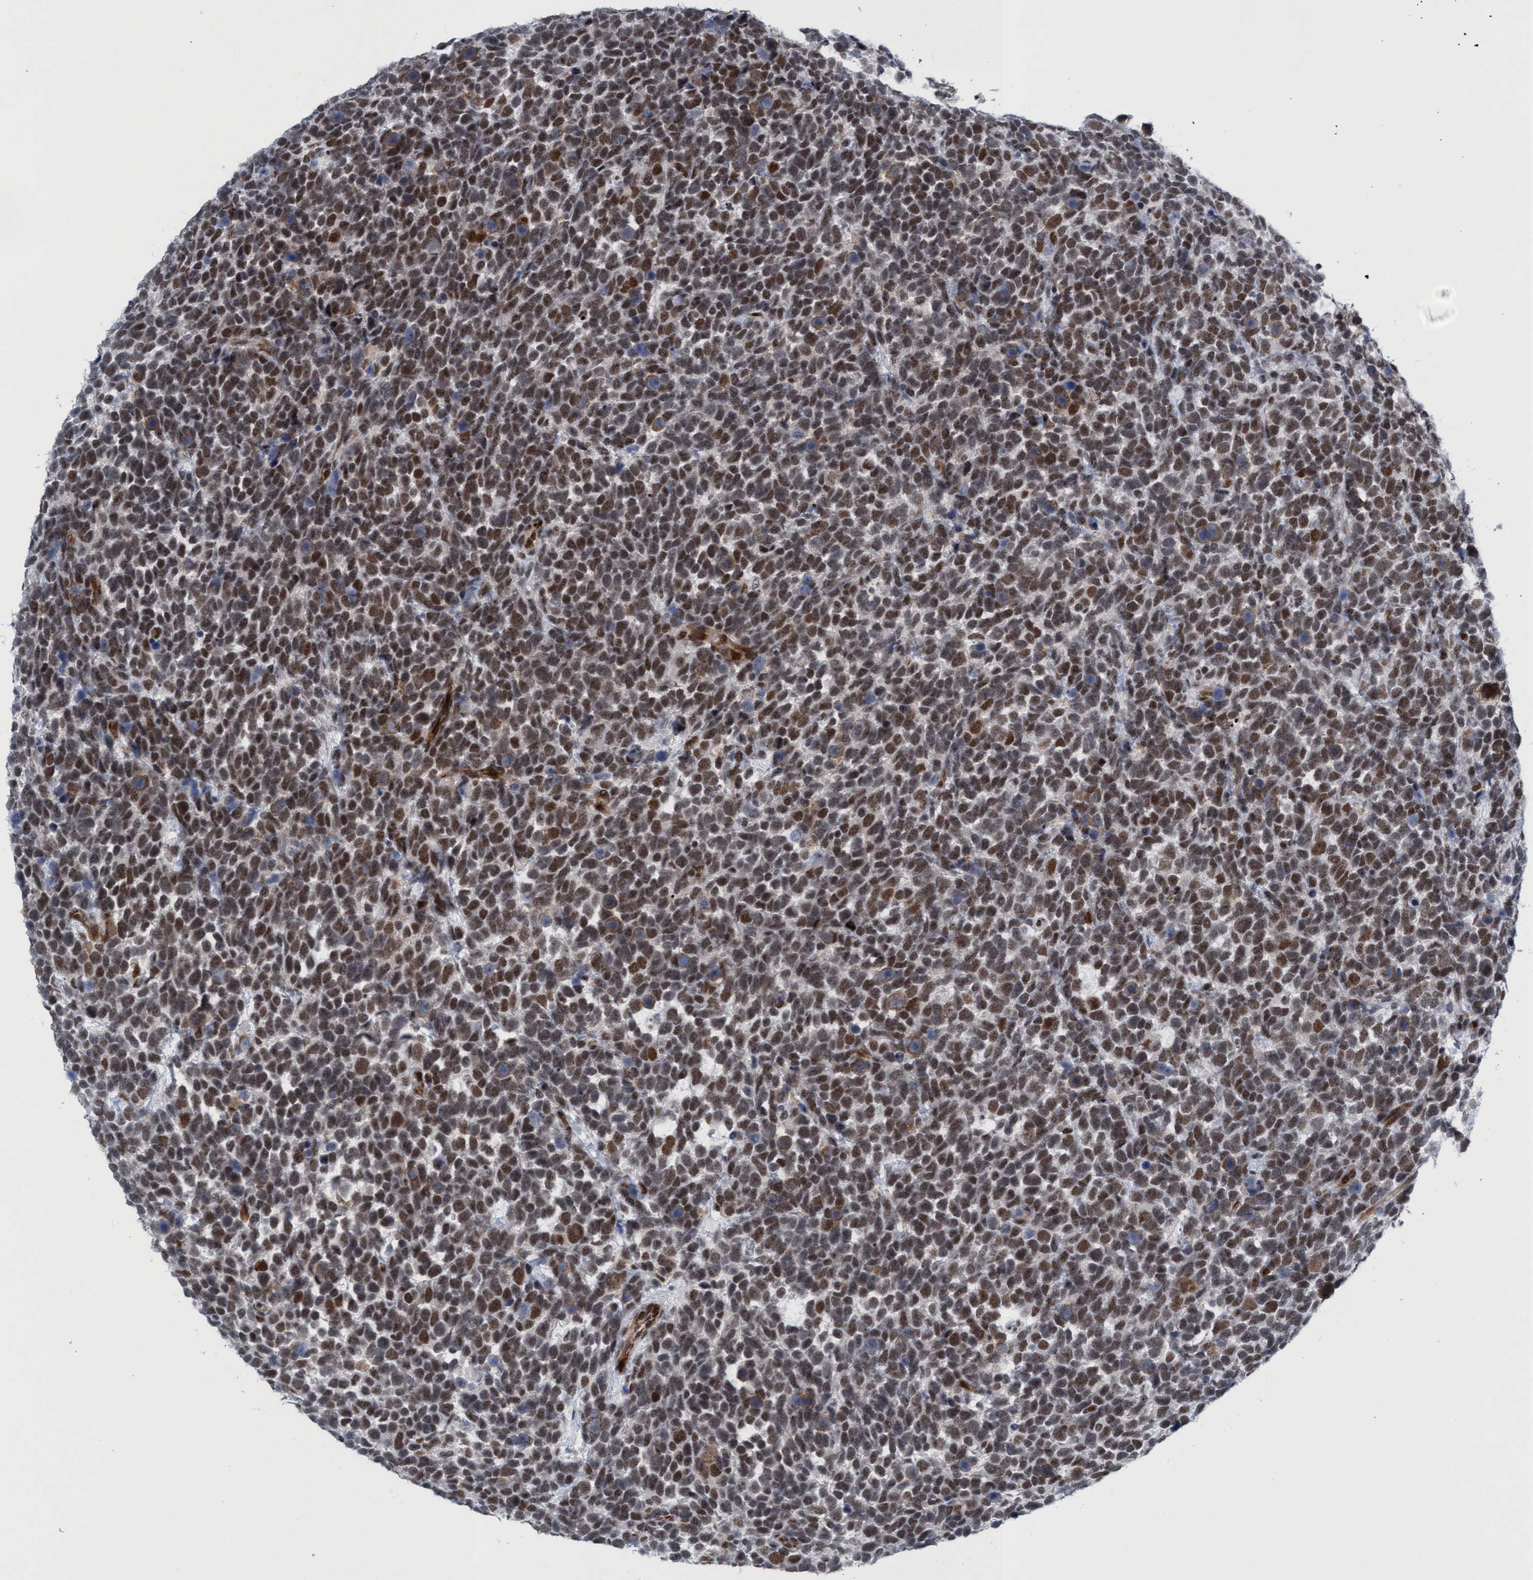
{"staining": {"intensity": "moderate", "quantity": ">75%", "location": "nuclear"}, "tissue": "urothelial cancer", "cell_type": "Tumor cells", "image_type": "cancer", "snomed": [{"axis": "morphology", "description": "Urothelial carcinoma, High grade"}, {"axis": "topography", "description": "Urinary bladder"}], "caption": "High-grade urothelial carcinoma stained with immunohistochemistry exhibits moderate nuclear expression in approximately >75% of tumor cells.", "gene": "CWC27", "patient": {"sex": "female", "age": 82}}